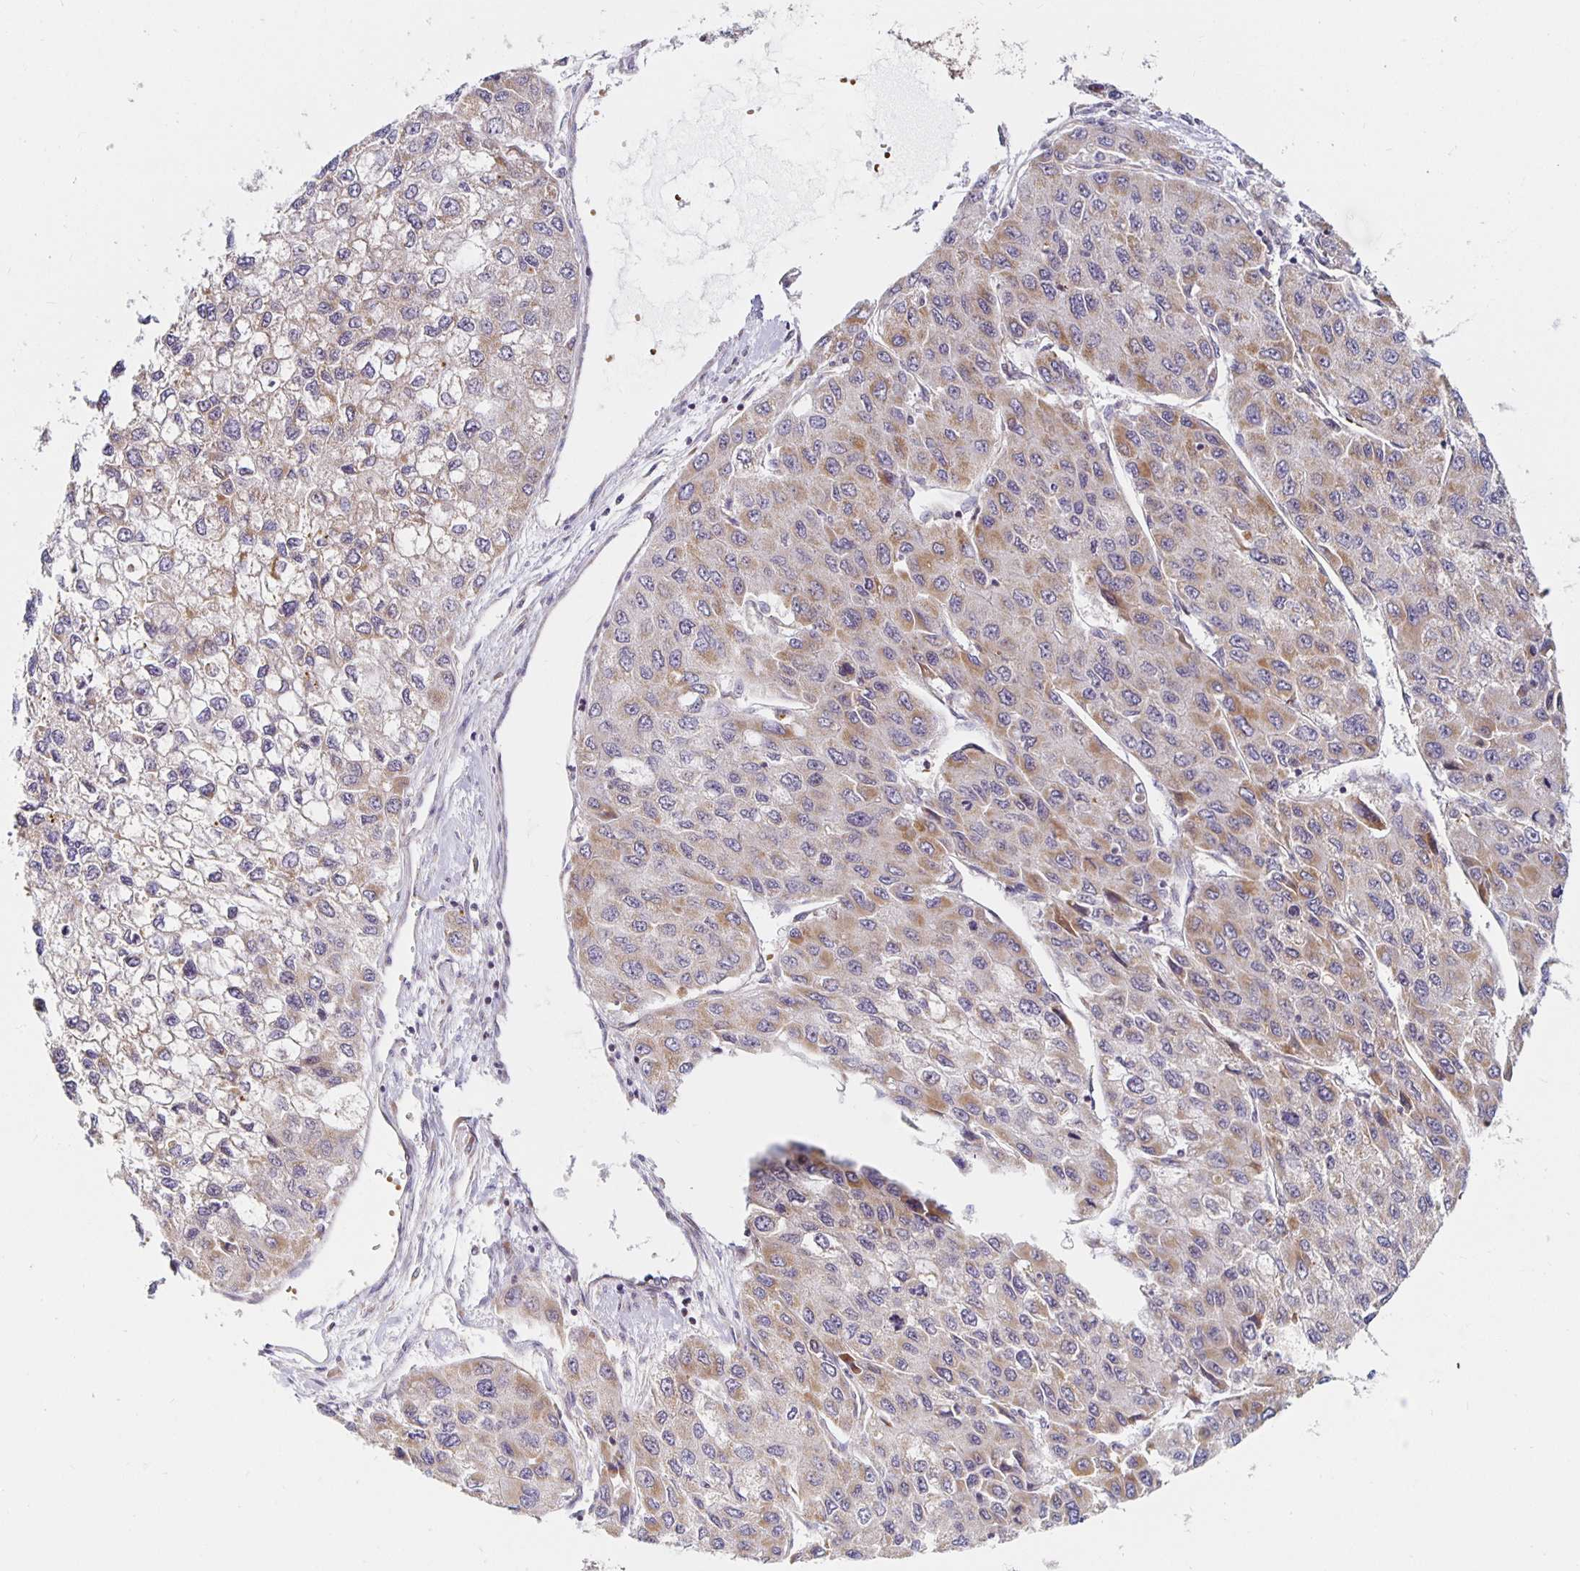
{"staining": {"intensity": "moderate", "quantity": "25%-75%", "location": "cytoplasmic/membranous"}, "tissue": "liver cancer", "cell_type": "Tumor cells", "image_type": "cancer", "snomed": [{"axis": "morphology", "description": "Carcinoma, Hepatocellular, NOS"}, {"axis": "topography", "description": "Liver"}], "caption": "A high-resolution image shows immunohistochemistry (IHC) staining of liver cancer (hepatocellular carcinoma), which exhibits moderate cytoplasmic/membranous expression in about 25%-75% of tumor cells.", "gene": "MRPL28", "patient": {"sex": "female", "age": 66}}